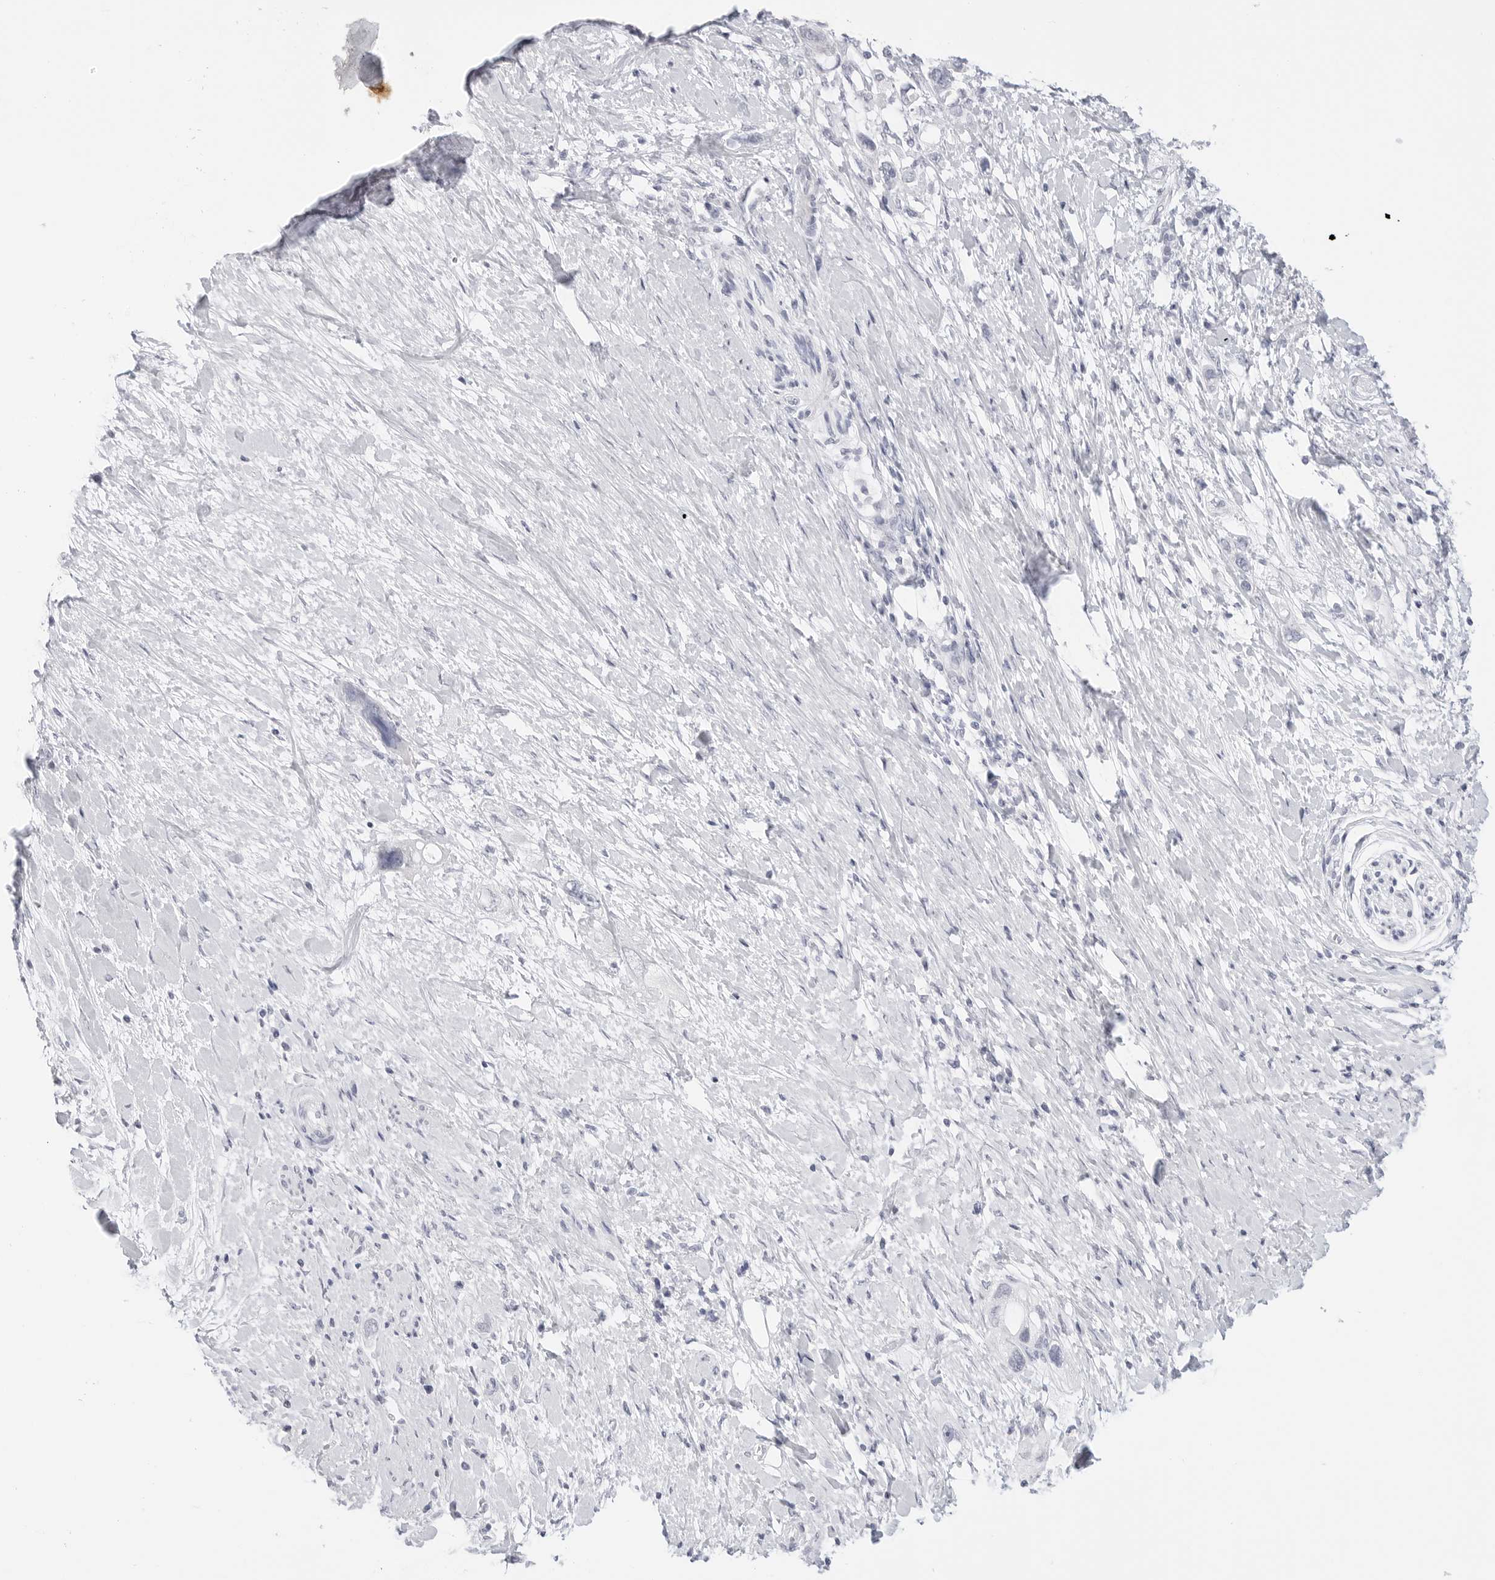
{"staining": {"intensity": "negative", "quantity": "none", "location": "none"}, "tissue": "pancreatic cancer", "cell_type": "Tumor cells", "image_type": "cancer", "snomed": [{"axis": "morphology", "description": "Adenocarcinoma, NOS"}, {"axis": "topography", "description": "Pancreas"}], "caption": "Tumor cells show no significant expression in adenocarcinoma (pancreatic). Nuclei are stained in blue.", "gene": "HMGCS2", "patient": {"sex": "female", "age": 56}}